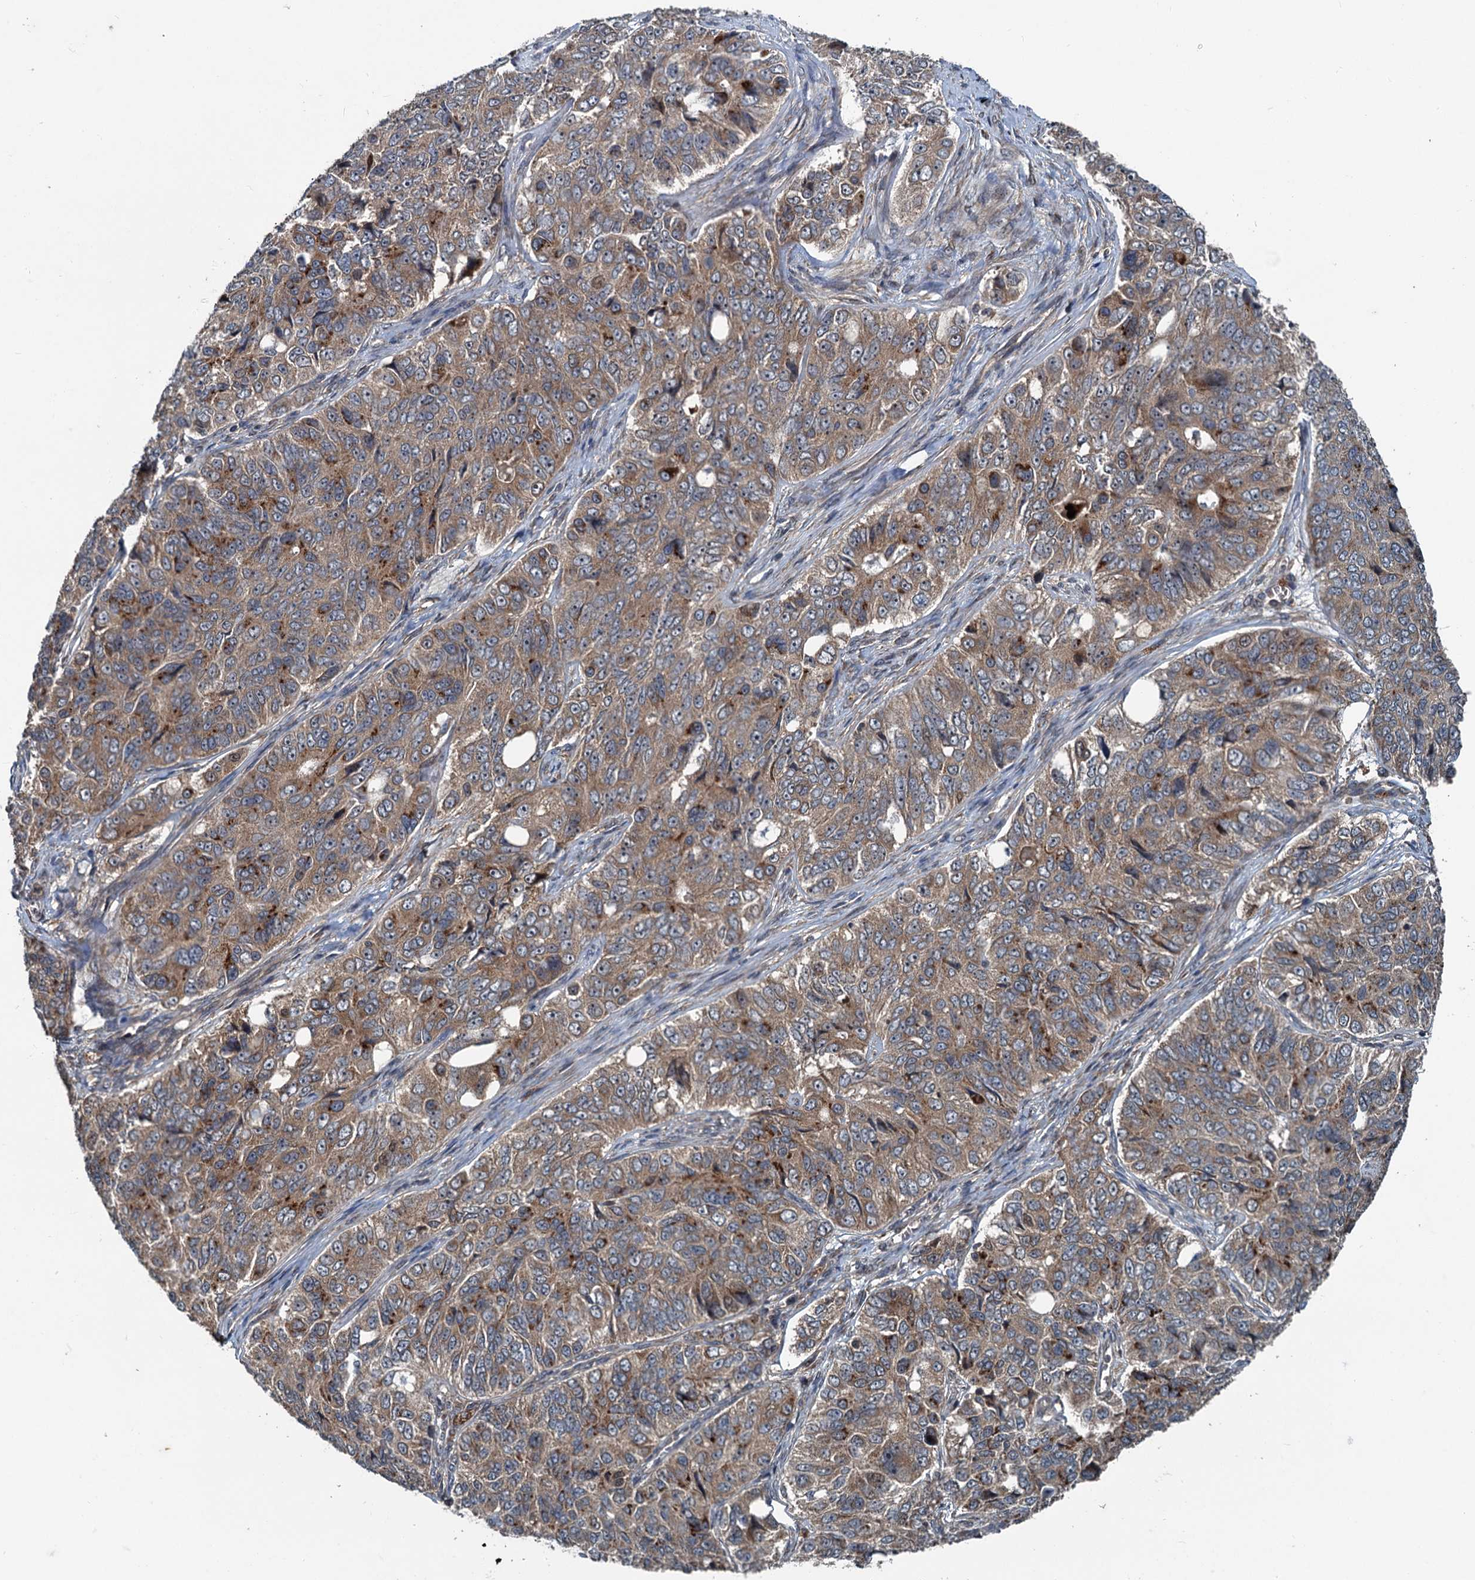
{"staining": {"intensity": "moderate", "quantity": "25%-75%", "location": "cytoplasmic/membranous"}, "tissue": "ovarian cancer", "cell_type": "Tumor cells", "image_type": "cancer", "snomed": [{"axis": "morphology", "description": "Carcinoma, endometroid"}, {"axis": "topography", "description": "Ovary"}], "caption": "A brown stain highlights moderate cytoplasmic/membranous positivity of a protein in human ovarian cancer (endometroid carcinoma) tumor cells.", "gene": "TEDC1", "patient": {"sex": "female", "age": 51}}